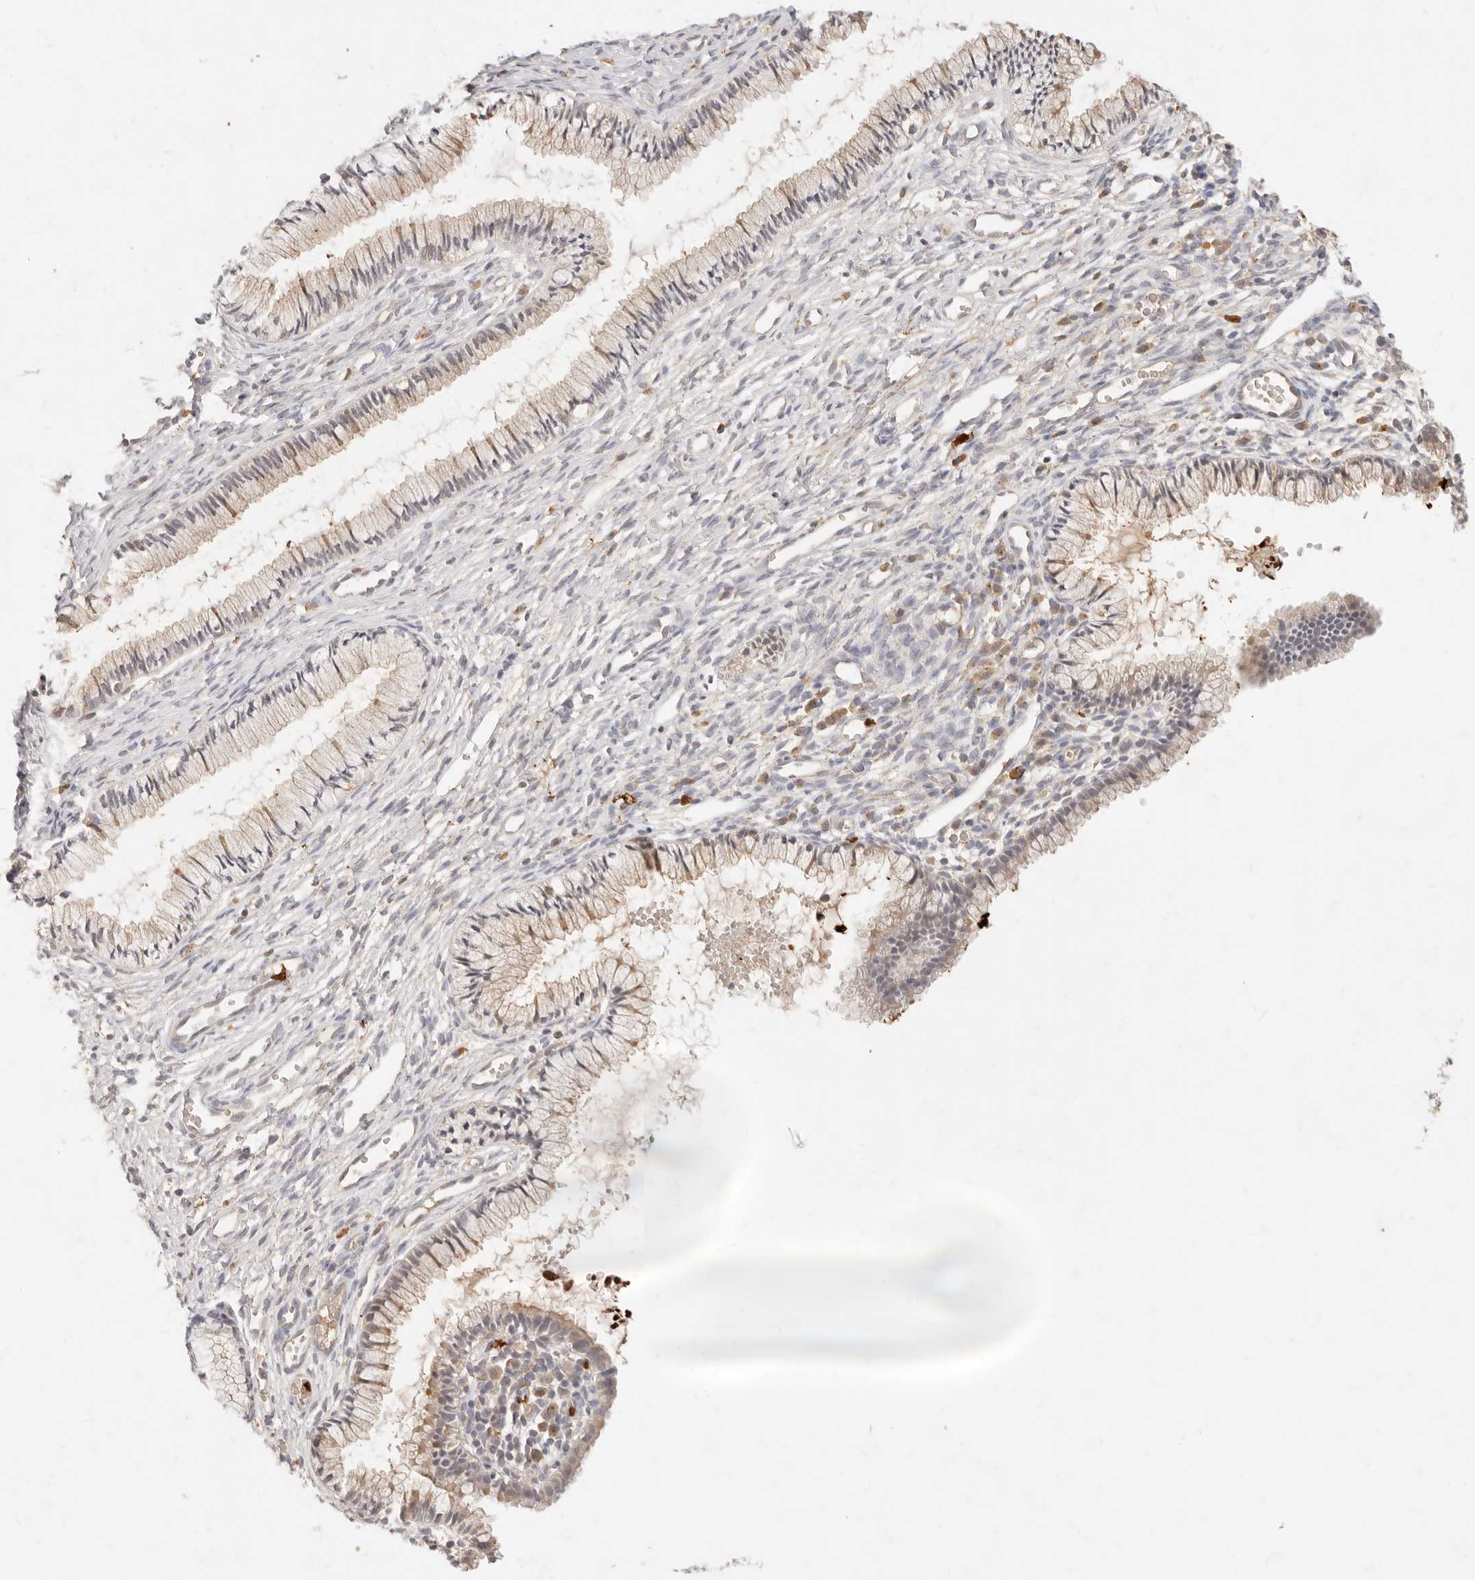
{"staining": {"intensity": "weak", "quantity": "25%-75%", "location": "cytoplasmic/membranous"}, "tissue": "cervix", "cell_type": "Glandular cells", "image_type": "normal", "snomed": [{"axis": "morphology", "description": "Normal tissue, NOS"}, {"axis": "topography", "description": "Cervix"}], "caption": "Protein positivity by IHC shows weak cytoplasmic/membranous staining in approximately 25%-75% of glandular cells in unremarkable cervix. (DAB IHC, brown staining for protein, blue staining for nuclei).", "gene": "TMTC2", "patient": {"sex": "female", "age": 27}}